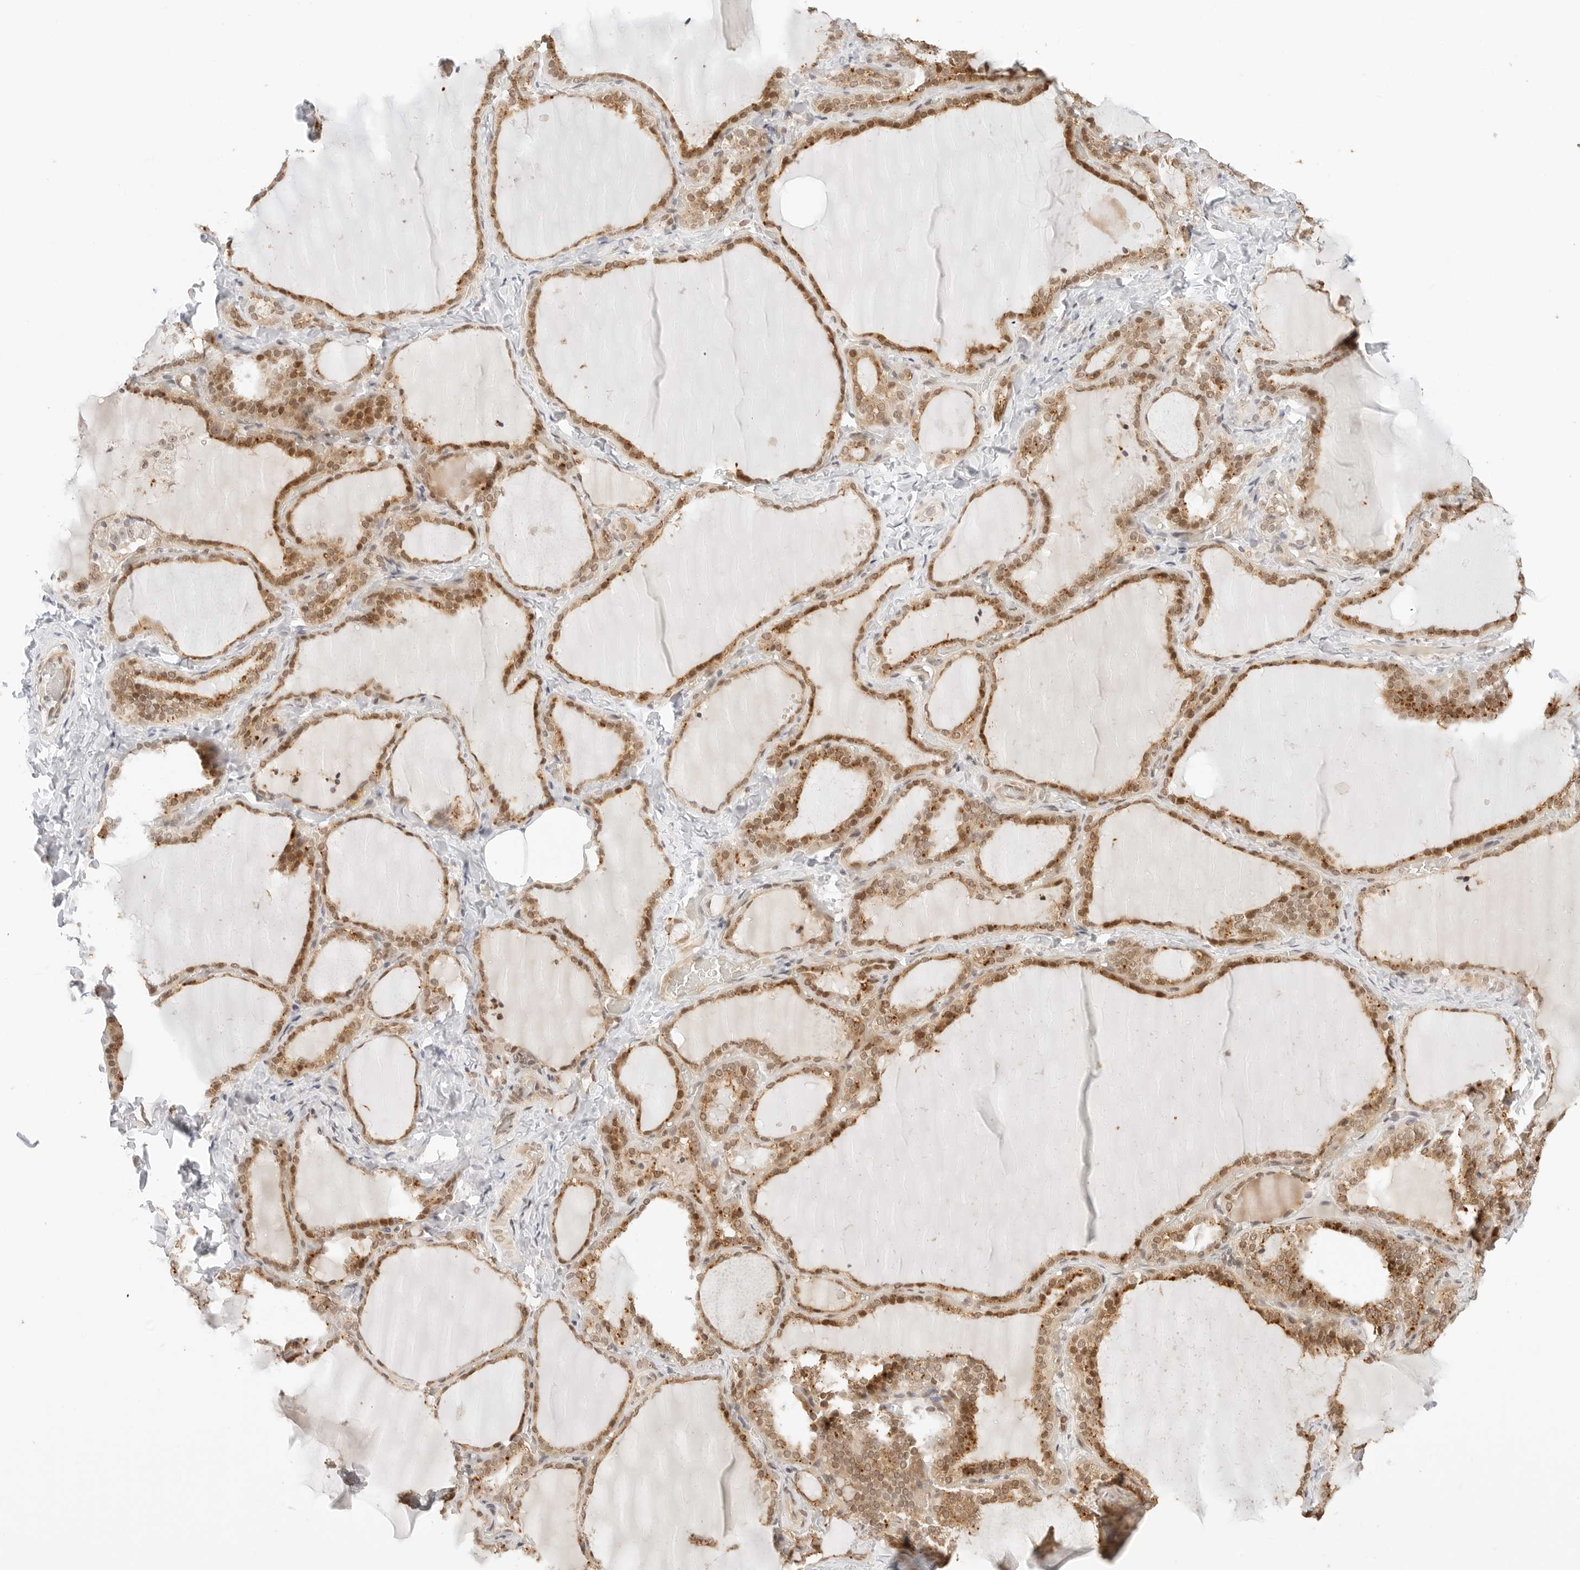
{"staining": {"intensity": "moderate", "quantity": ">75%", "location": "cytoplasmic/membranous,nuclear"}, "tissue": "thyroid gland", "cell_type": "Glandular cells", "image_type": "normal", "snomed": [{"axis": "morphology", "description": "Normal tissue, NOS"}, {"axis": "topography", "description": "Thyroid gland"}], "caption": "IHC staining of benign thyroid gland, which shows medium levels of moderate cytoplasmic/membranous,nuclear staining in about >75% of glandular cells indicating moderate cytoplasmic/membranous,nuclear protein expression. The staining was performed using DAB (brown) for protein detection and nuclei were counterstained in hematoxylin (blue).", "gene": "NEO1", "patient": {"sex": "female", "age": 22}}